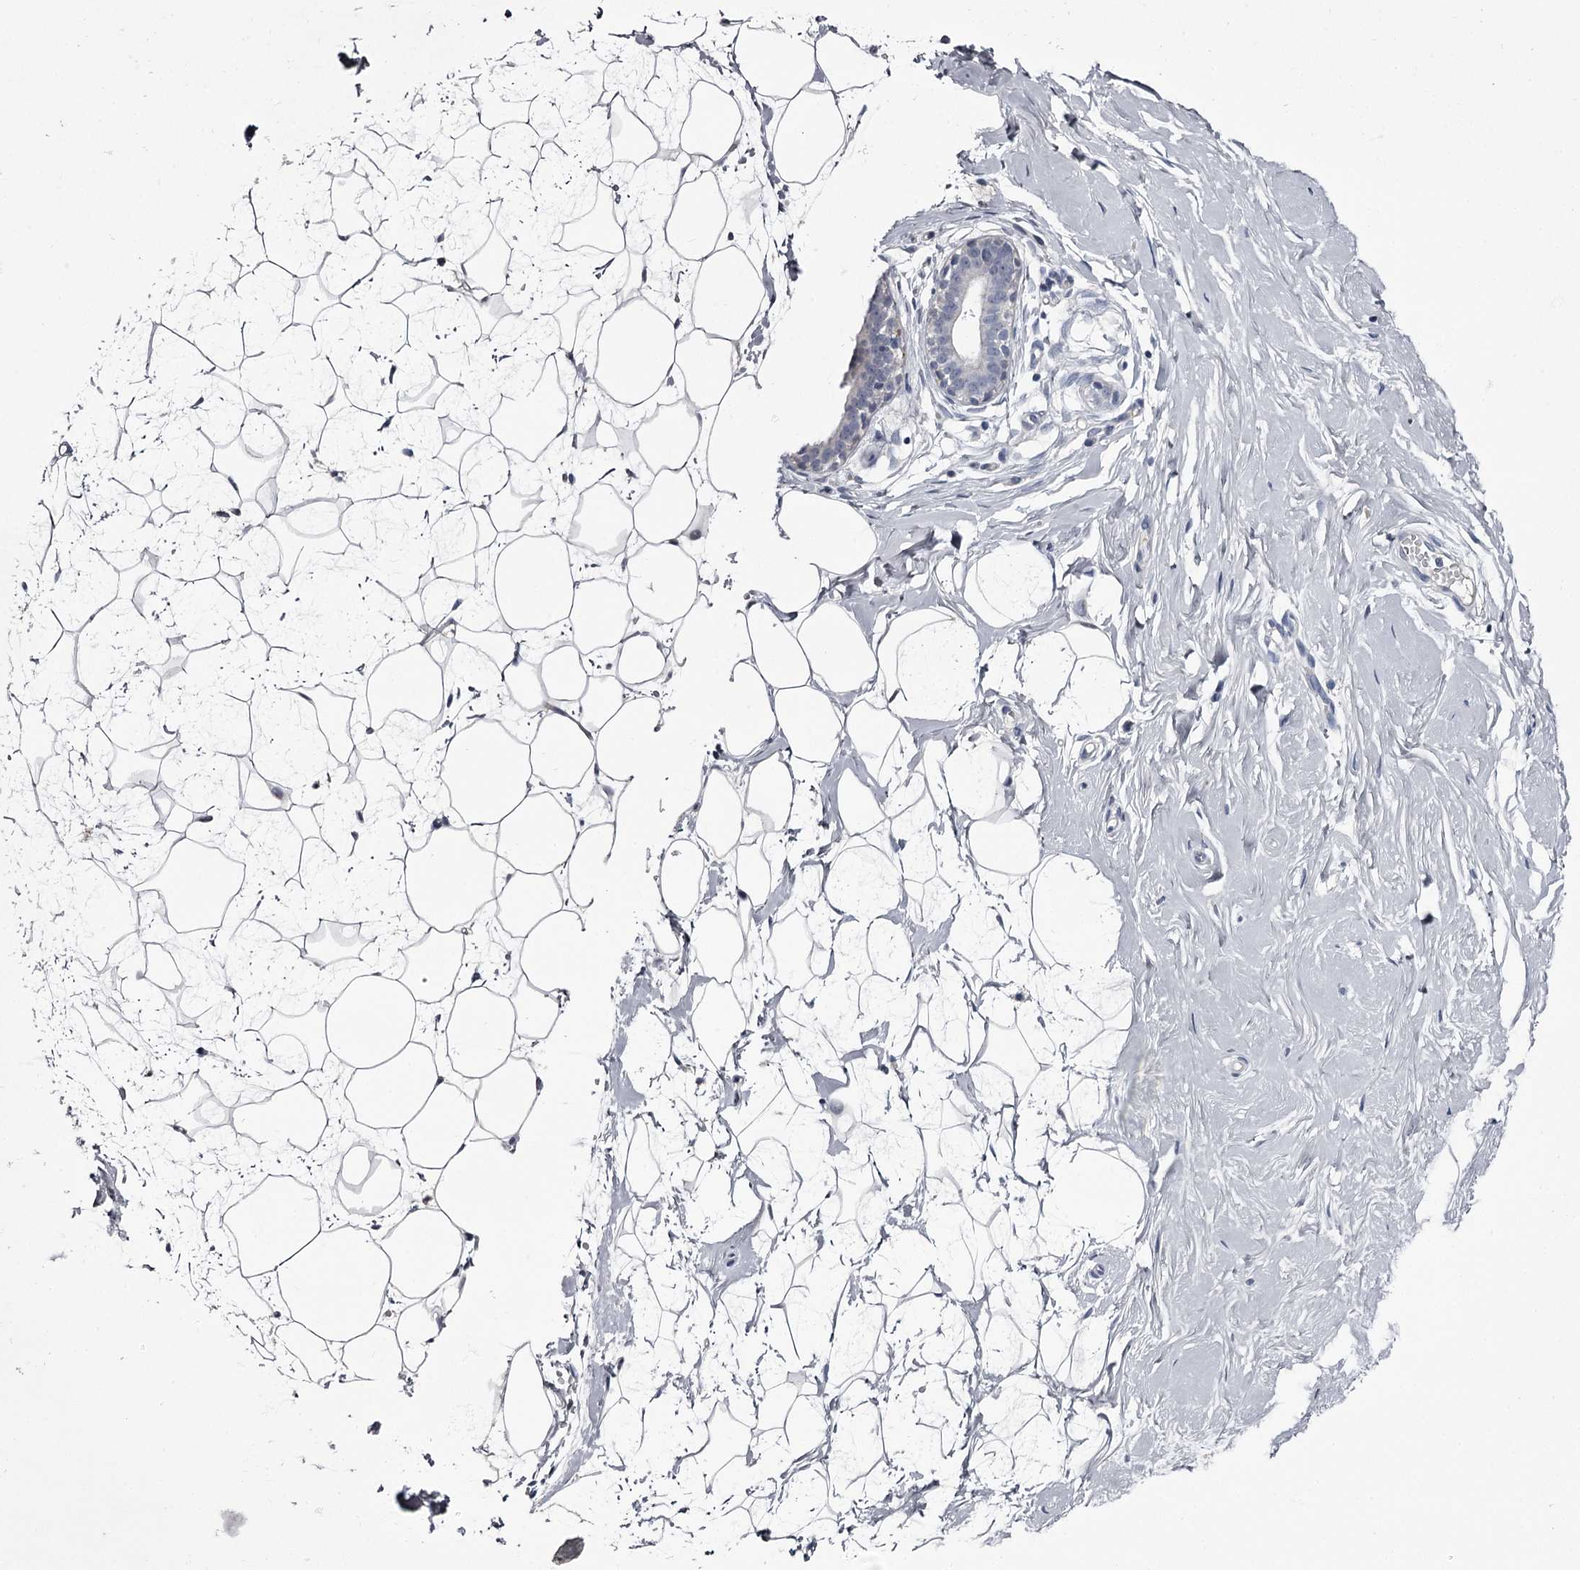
{"staining": {"intensity": "negative", "quantity": "none", "location": "none"}, "tissue": "breast", "cell_type": "Adipocytes", "image_type": "normal", "snomed": [{"axis": "morphology", "description": "Normal tissue, NOS"}, {"axis": "morphology", "description": "Adenoma, NOS"}, {"axis": "topography", "description": "Breast"}], "caption": "This is an immunohistochemistry photomicrograph of unremarkable human breast. There is no positivity in adipocytes.", "gene": "FDXACB1", "patient": {"sex": "female", "age": 23}}